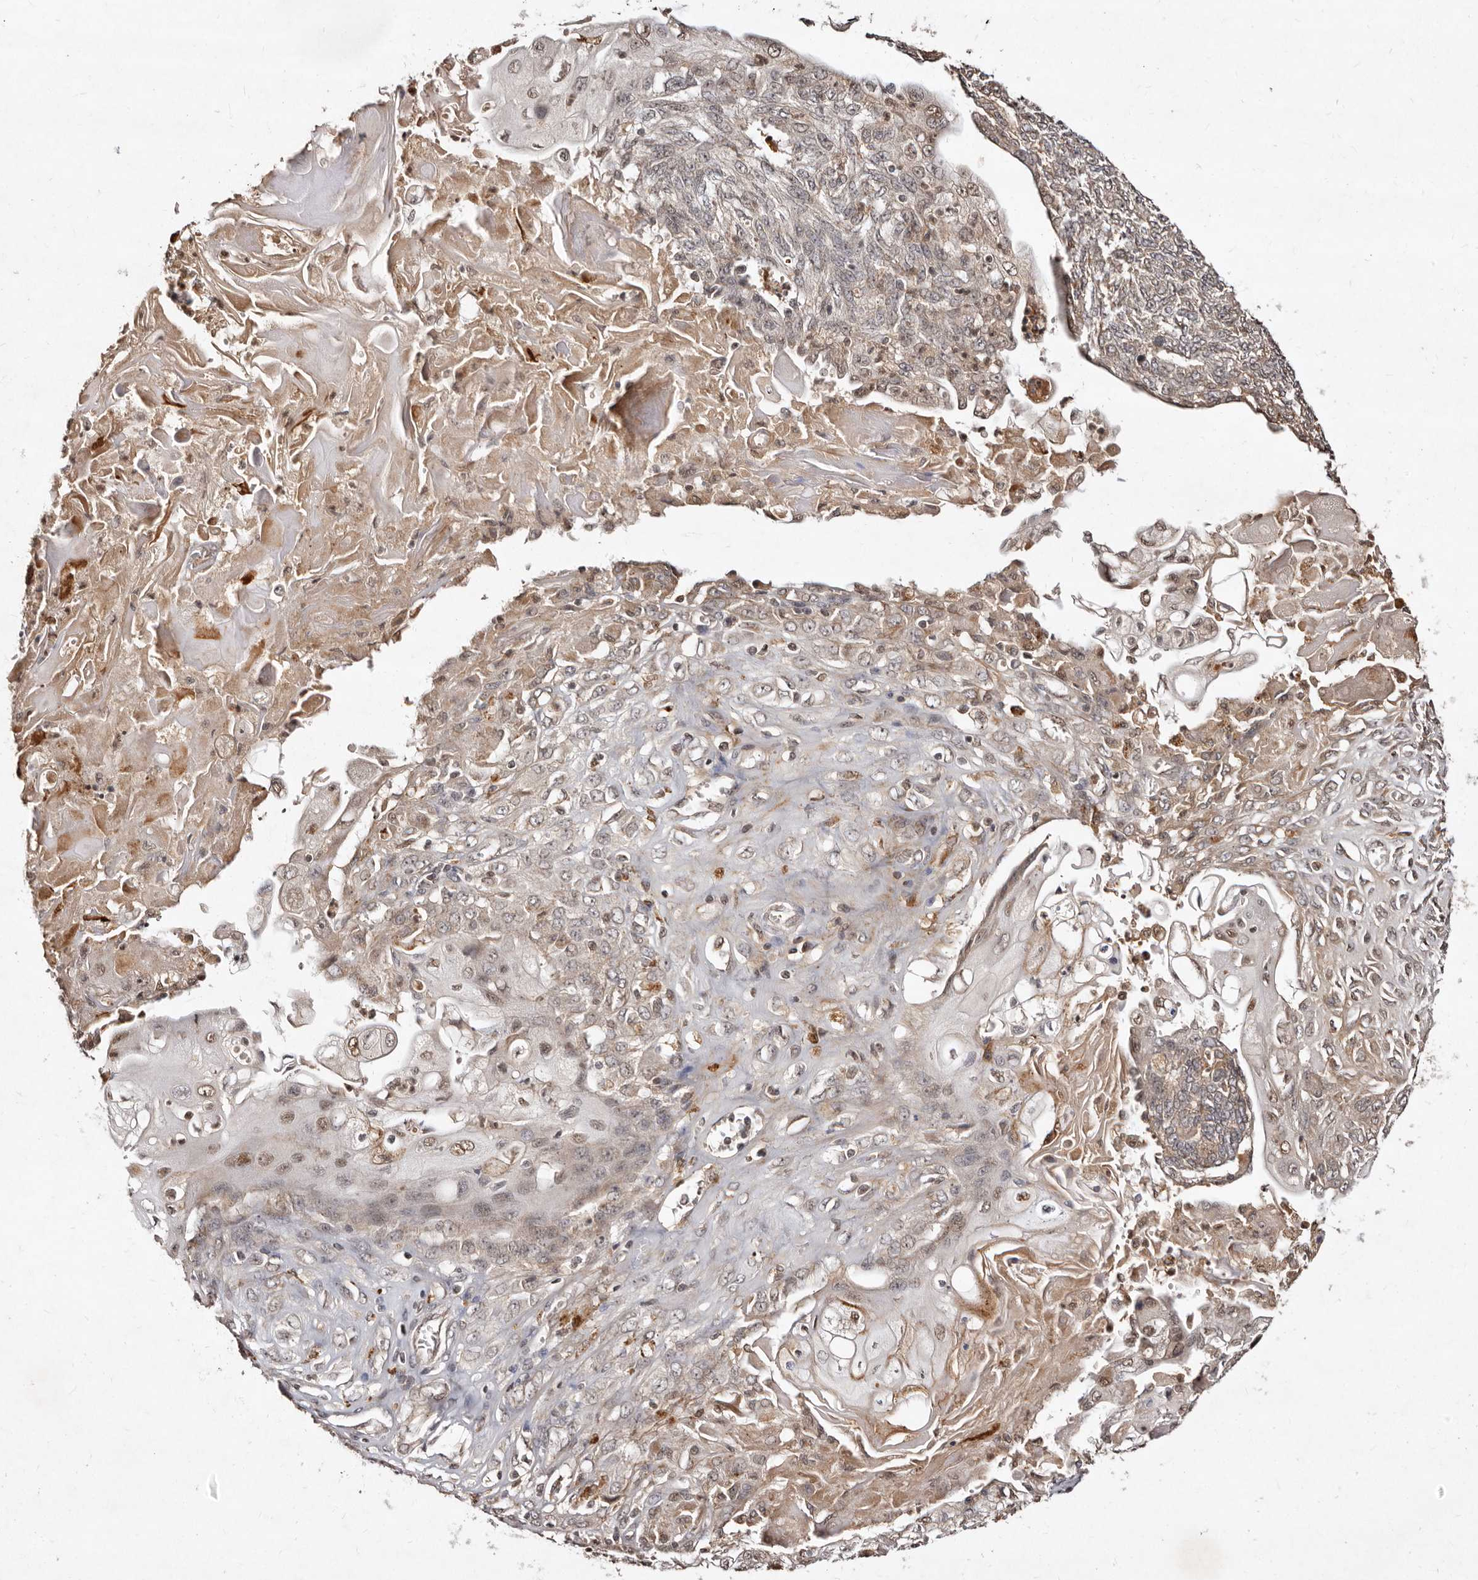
{"staining": {"intensity": "weak", "quantity": "25%-75%", "location": "cytoplasmic/membranous"}, "tissue": "endometrial cancer", "cell_type": "Tumor cells", "image_type": "cancer", "snomed": [{"axis": "morphology", "description": "Adenocarcinoma, NOS"}, {"axis": "topography", "description": "Endometrium"}], "caption": "Tumor cells reveal low levels of weak cytoplasmic/membranous positivity in approximately 25%-75% of cells in adenocarcinoma (endometrial).", "gene": "LCORL", "patient": {"sex": "female", "age": 32}}